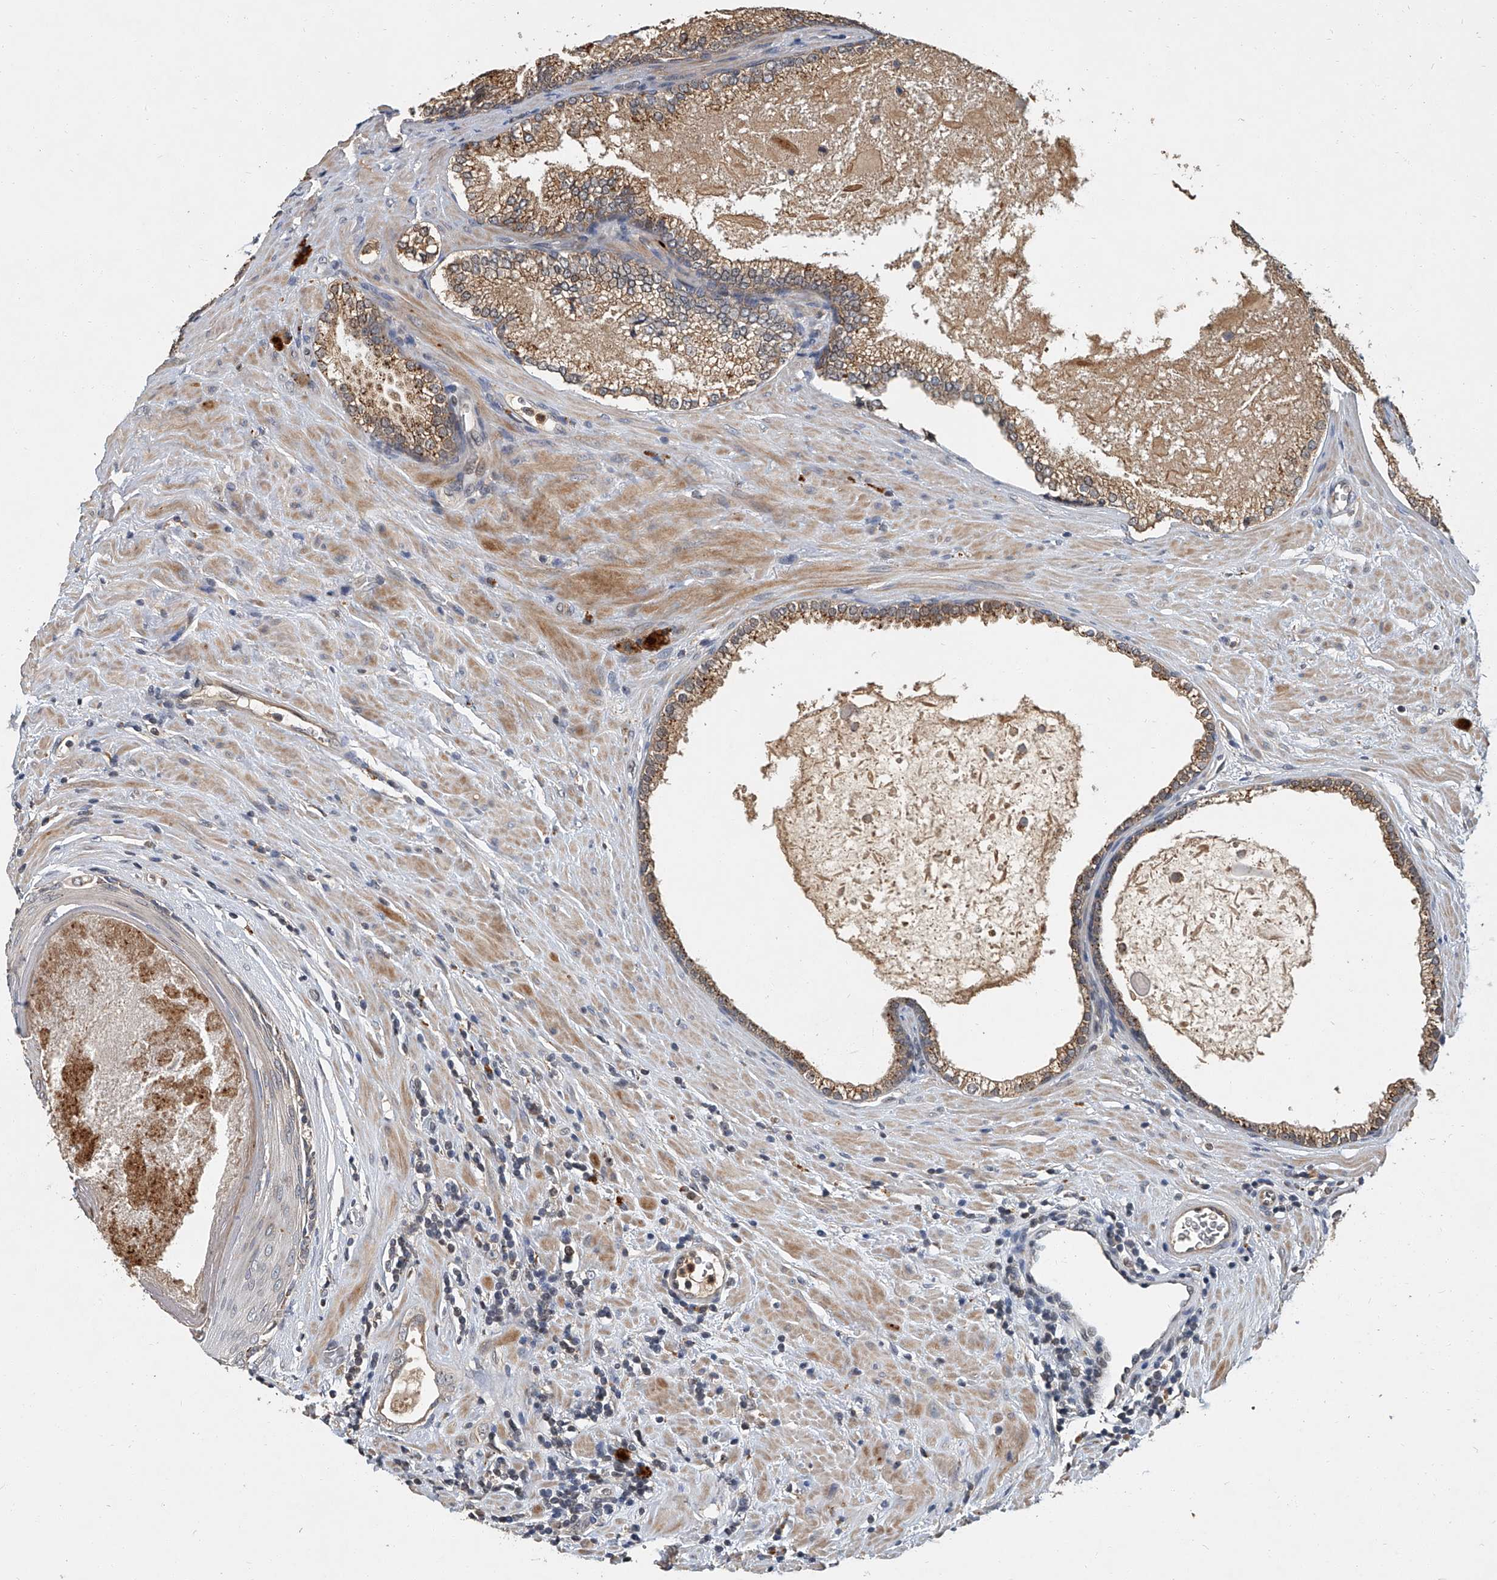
{"staining": {"intensity": "moderate", "quantity": ">75%", "location": "cytoplasmic/membranous"}, "tissue": "prostate cancer", "cell_type": "Tumor cells", "image_type": "cancer", "snomed": [{"axis": "morphology", "description": "Adenocarcinoma, High grade"}, {"axis": "topography", "description": "Prostate"}], "caption": "Tumor cells exhibit medium levels of moderate cytoplasmic/membranous positivity in about >75% of cells in human high-grade adenocarcinoma (prostate).", "gene": "JAG2", "patient": {"sex": "male", "age": 73}}